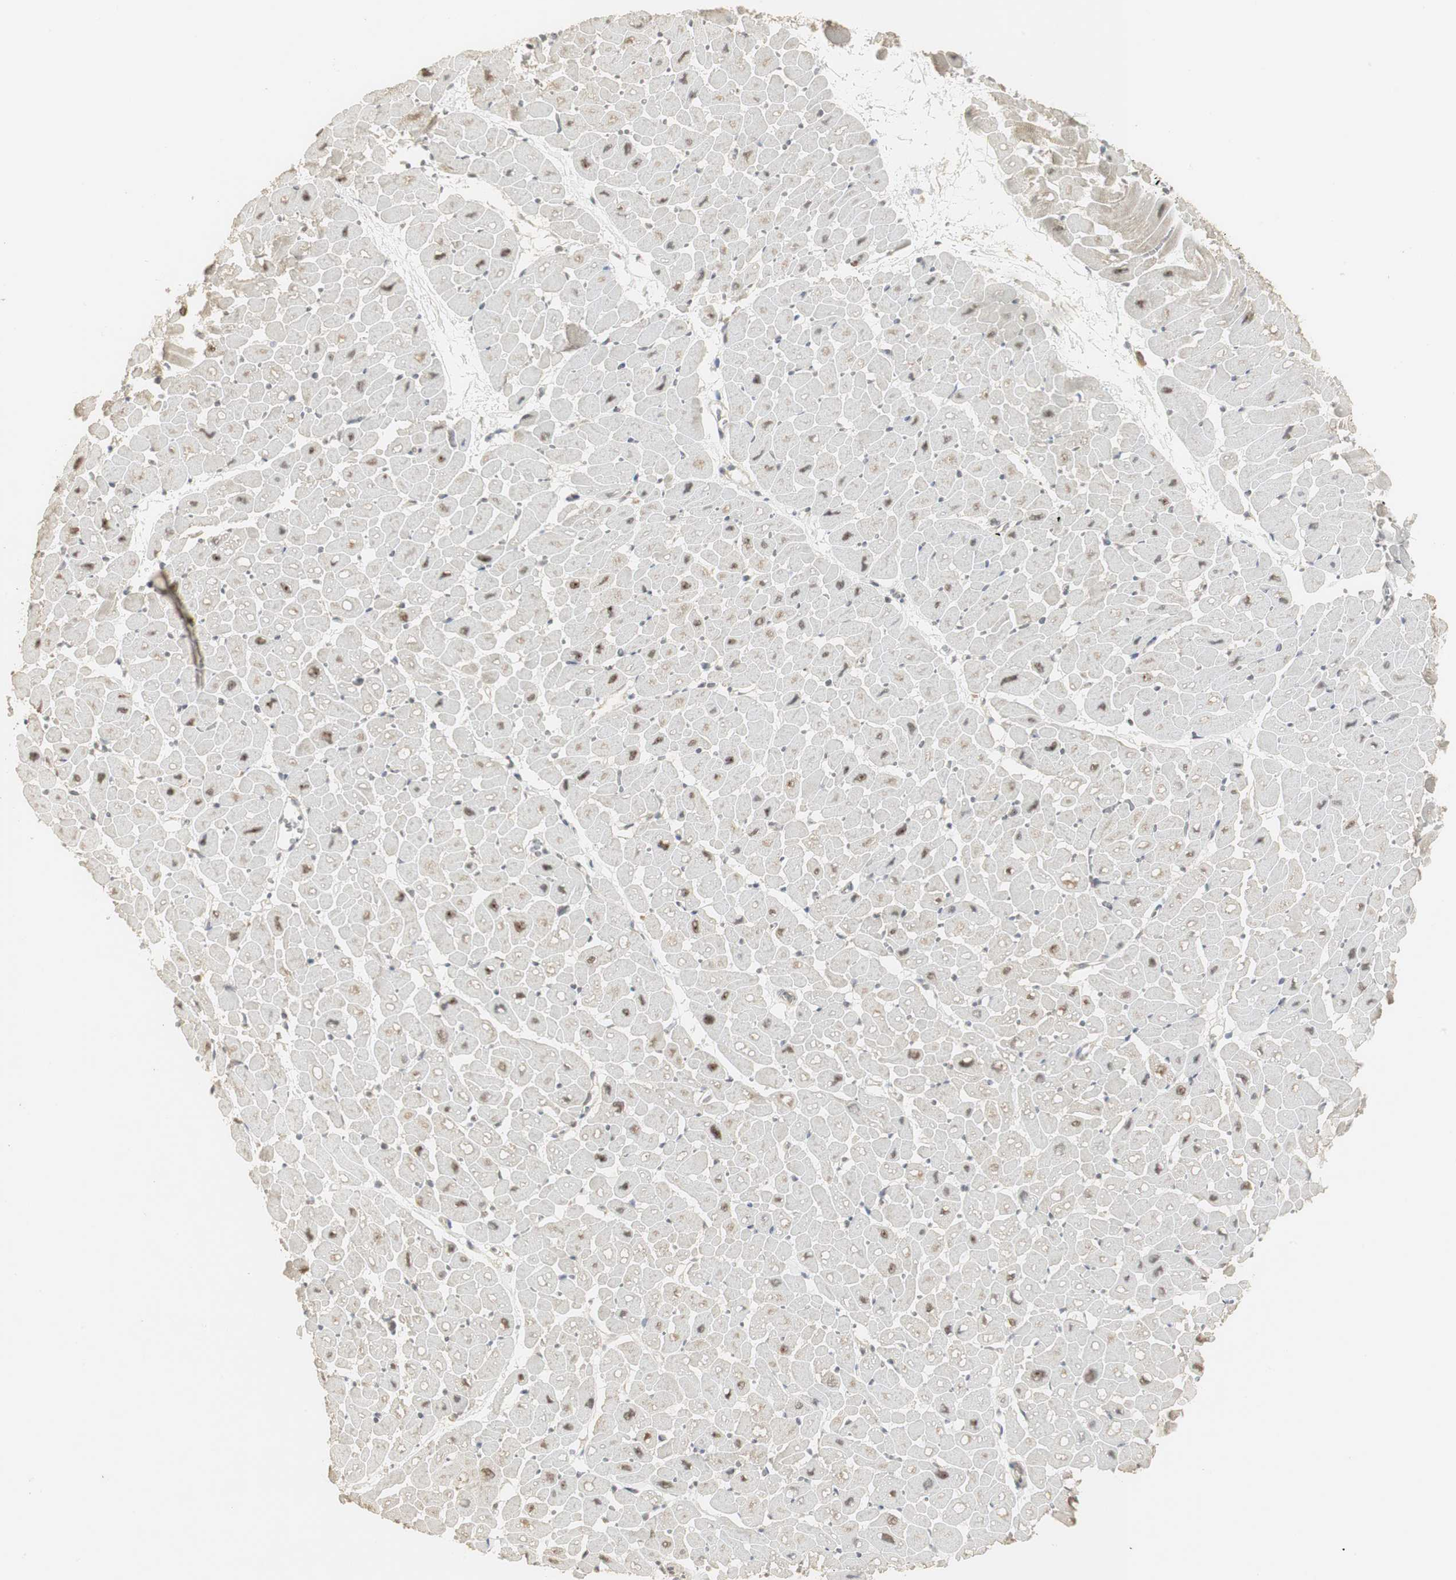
{"staining": {"intensity": "moderate", "quantity": "25%-75%", "location": "nuclear"}, "tissue": "heart muscle", "cell_type": "Cardiomyocytes", "image_type": "normal", "snomed": [{"axis": "morphology", "description": "Normal tissue, NOS"}, {"axis": "topography", "description": "Heart"}], "caption": "High-magnification brightfield microscopy of benign heart muscle stained with DAB (3,3'-diaminobenzidine) (brown) and counterstained with hematoxylin (blue). cardiomyocytes exhibit moderate nuclear expression is seen in about25%-75% of cells.", "gene": "ELOA", "patient": {"sex": "male", "age": 45}}